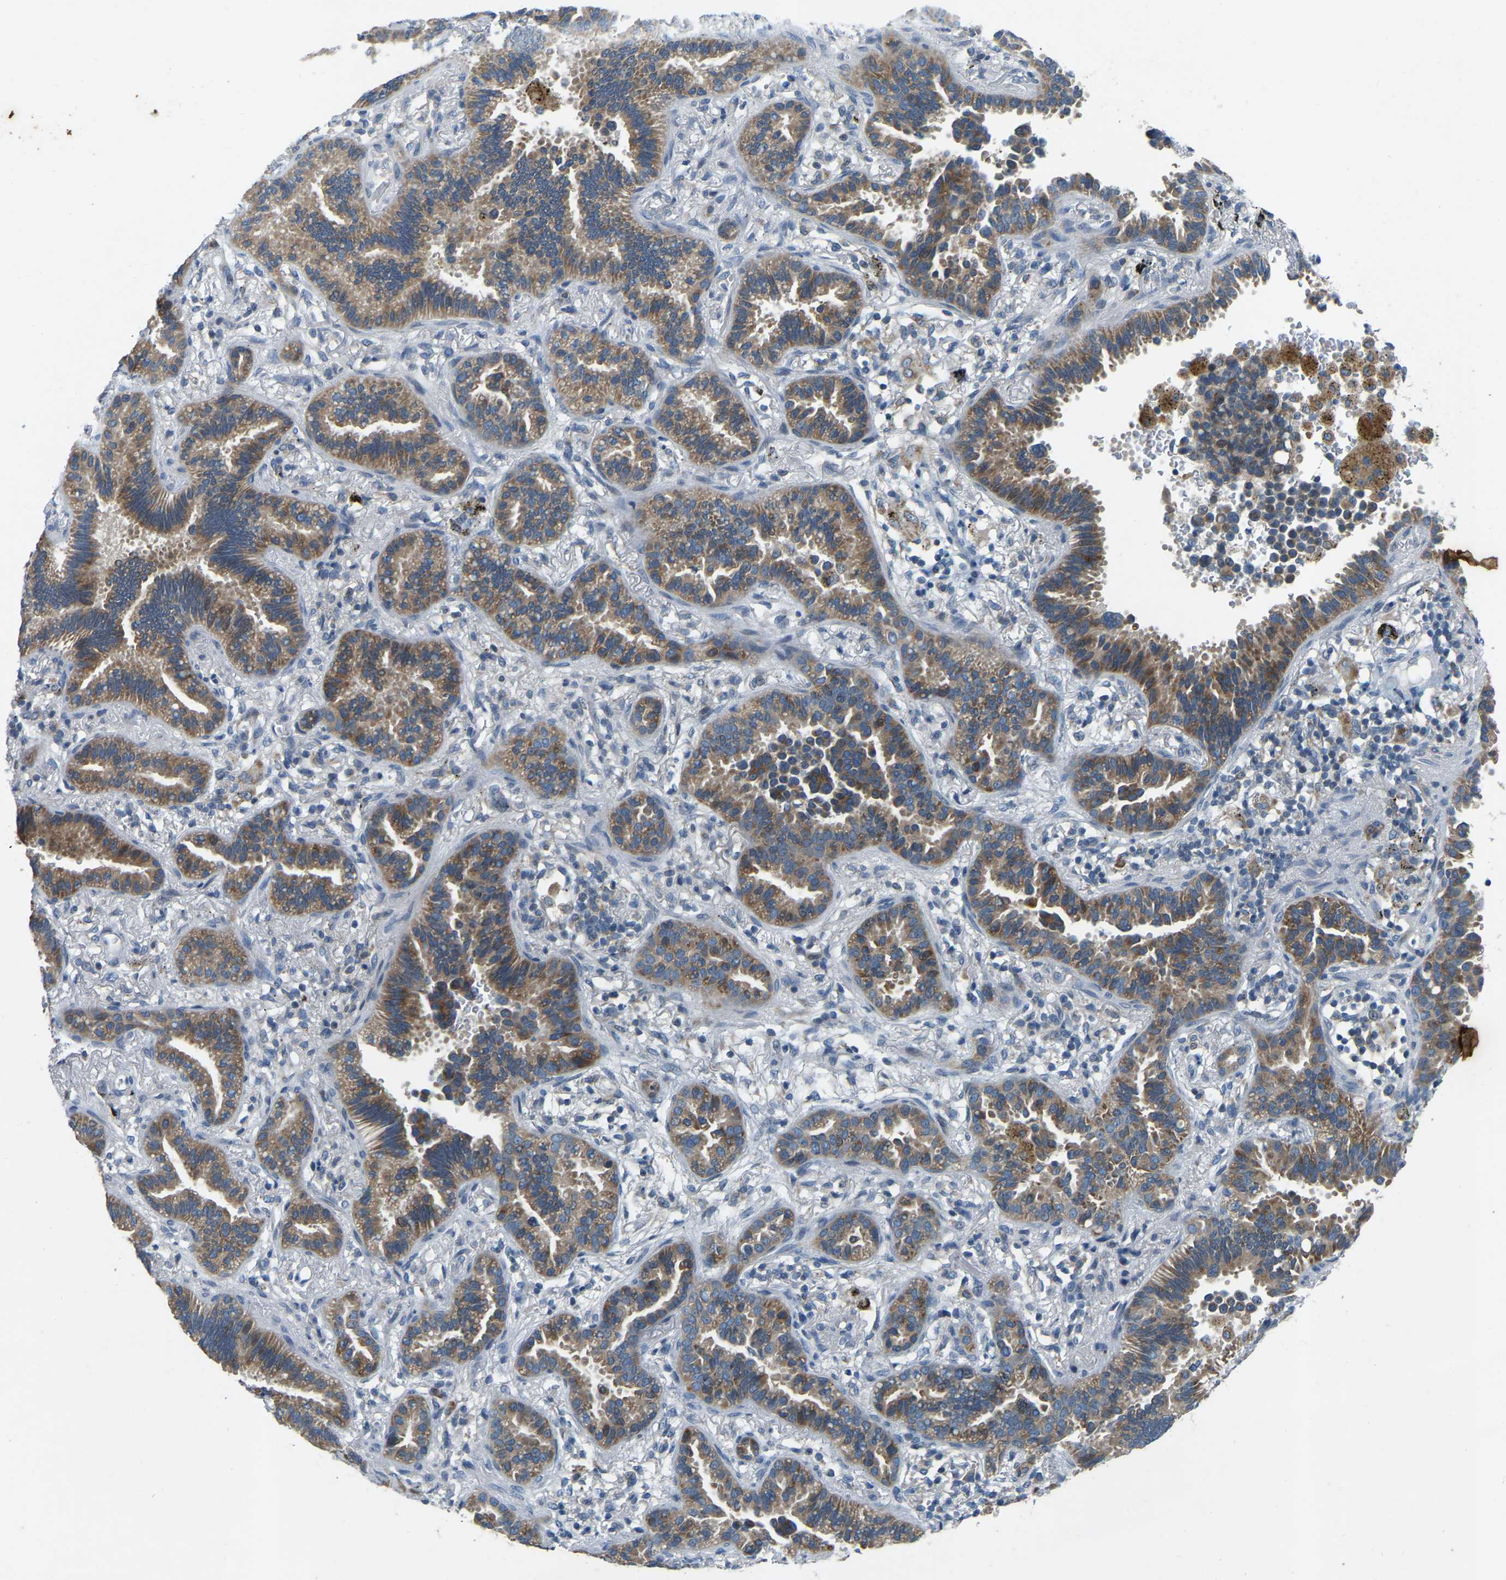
{"staining": {"intensity": "moderate", "quantity": ">75%", "location": "cytoplasmic/membranous"}, "tissue": "lung cancer", "cell_type": "Tumor cells", "image_type": "cancer", "snomed": [{"axis": "morphology", "description": "Normal tissue, NOS"}, {"axis": "morphology", "description": "Adenocarcinoma, NOS"}, {"axis": "topography", "description": "Lung"}], "caption": "Lung cancer (adenocarcinoma) stained with immunohistochemistry shows moderate cytoplasmic/membranous staining in about >75% of tumor cells. The staining was performed using DAB (3,3'-diaminobenzidine), with brown indicating positive protein expression. Nuclei are stained blue with hematoxylin.", "gene": "PARL", "patient": {"sex": "male", "age": 59}}